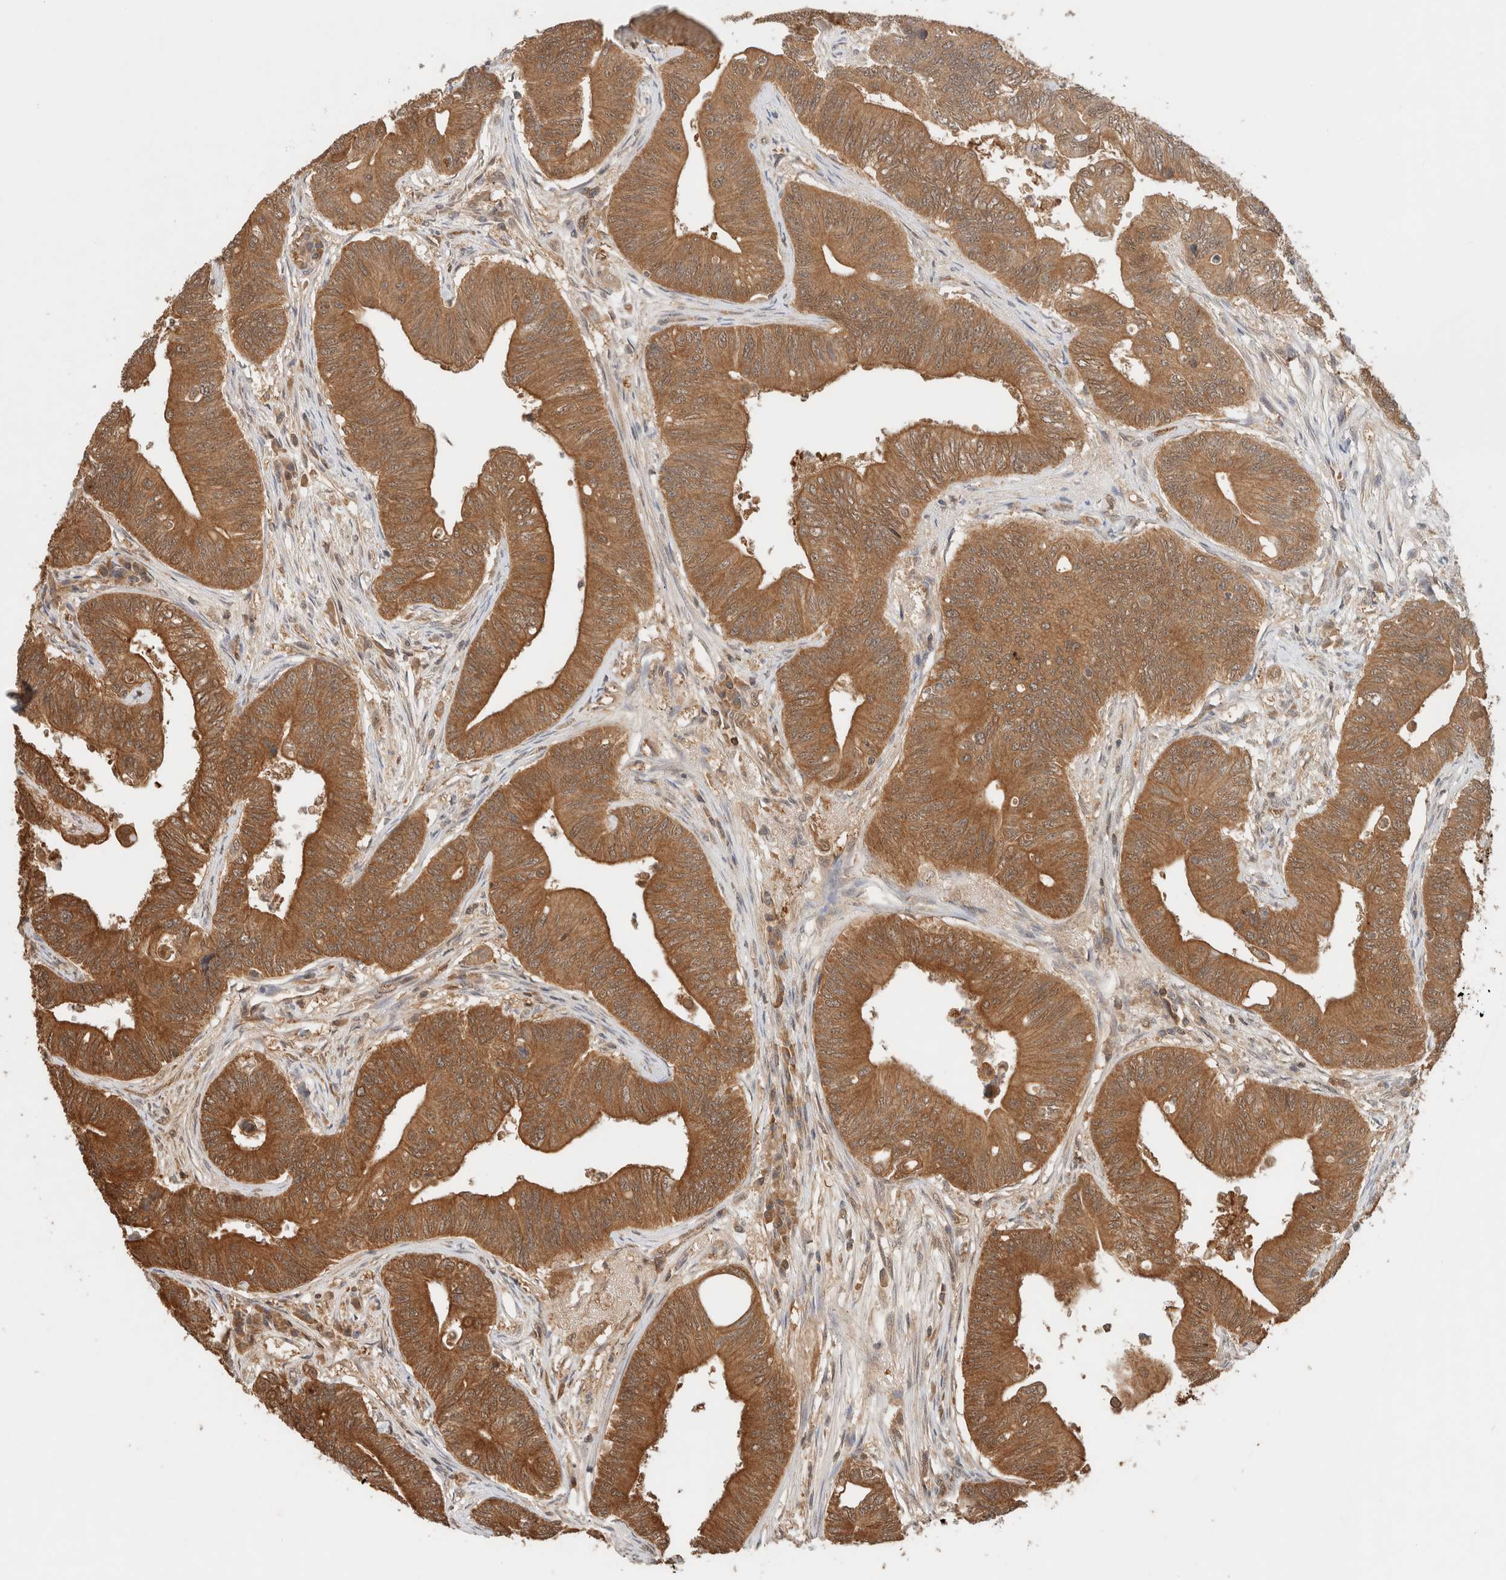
{"staining": {"intensity": "moderate", "quantity": ">75%", "location": "cytoplasmic/membranous,nuclear"}, "tissue": "colorectal cancer", "cell_type": "Tumor cells", "image_type": "cancer", "snomed": [{"axis": "morphology", "description": "Adenoma, NOS"}, {"axis": "morphology", "description": "Adenocarcinoma, NOS"}, {"axis": "topography", "description": "Colon"}], "caption": "High-magnification brightfield microscopy of adenoma (colorectal) stained with DAB (3,3'-diaminobenzidine) (brown) and counterstained with hematoxylin (blue). tumor cells exhibit moderate cytoplasmic/membranous and nuclear staining is present in about>75% of cells.", "gene": "CA13", "patient": {"sex": "male", "age": 79}}